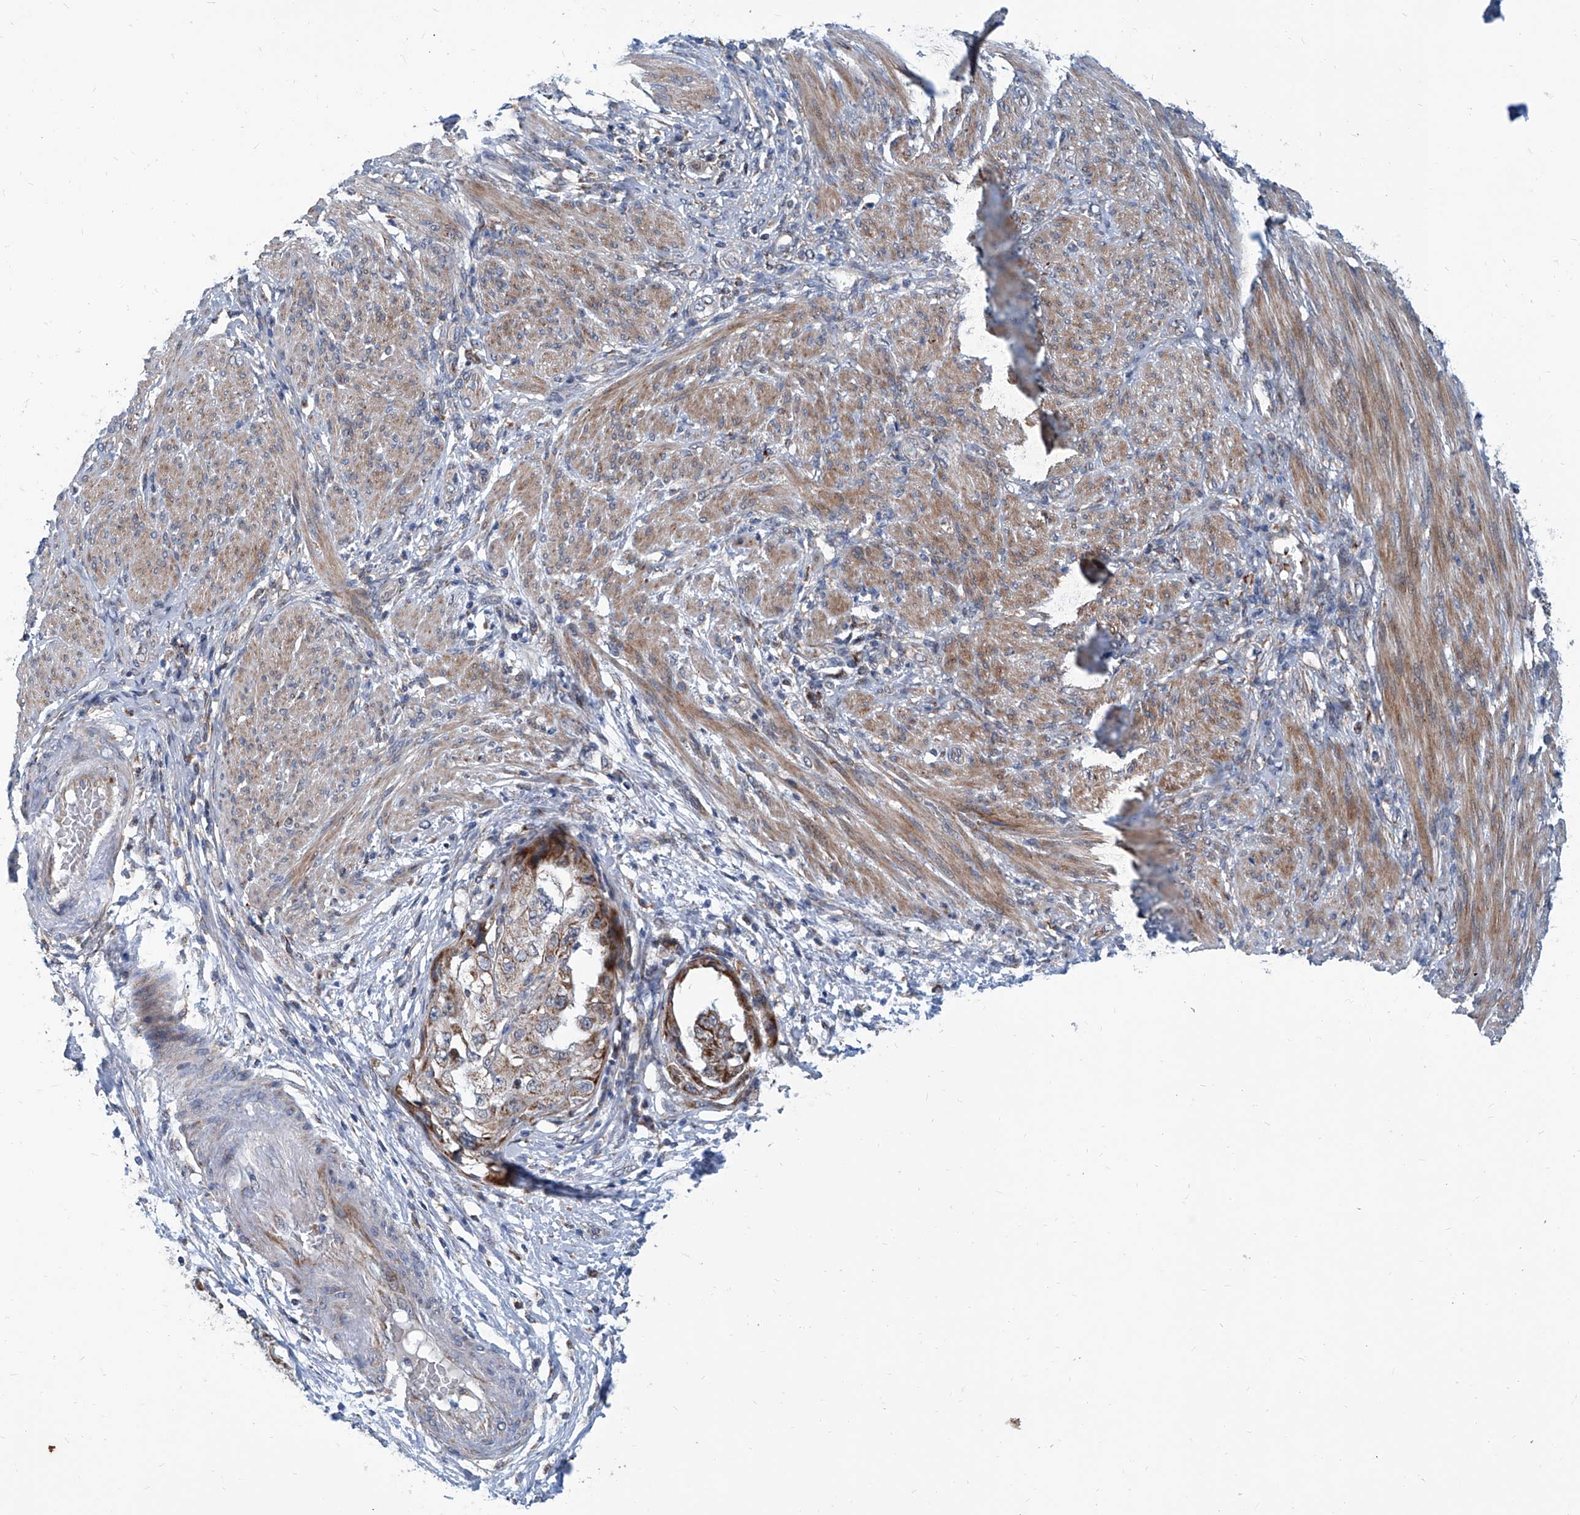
{"staining": {"intensity": "moderate", "quantity": ">75%", "location": "cytoplasmic/membranous"}, "tissue": "endometrial cancer", "cell_type": "Tumor cells", "image_type": "cancer", "snomed": [{"axis": "morphology", "description": "Adenocarcinoma, NOS"}, {"axis": "topography", "description": "Endometrium"}], "caption": "Protein staining of endometrial cancer tissue displays moderate cytoplasmic/membranous expression in approximately >75% of tumor cells.", "gene": "USP48", "patient": {"sex": "female", "age": 85}}